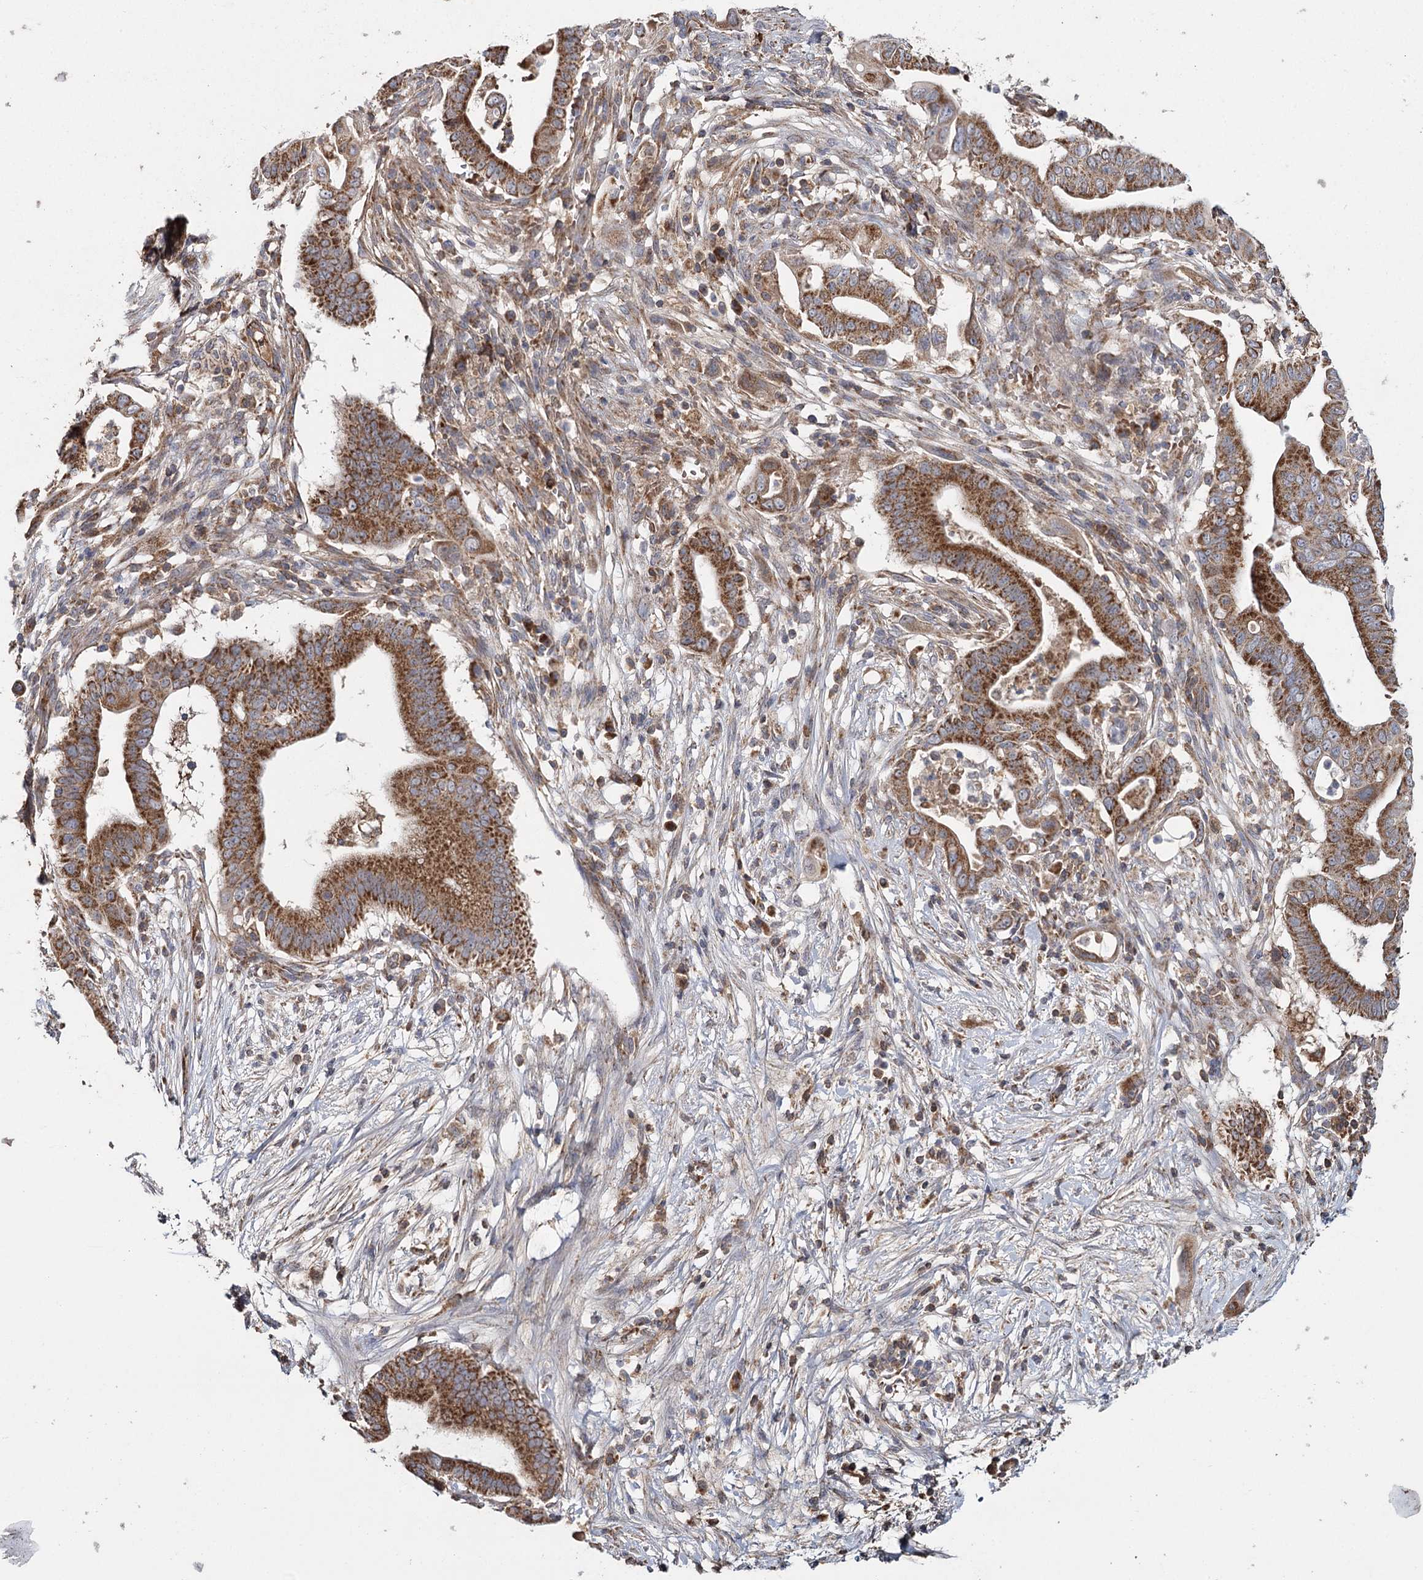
{"staining": {"intensity": "strong", "quantity": ">75%", "location": "cytoplasmic/membranous"}, "tissue": "pancreatic cancer", "cell_type": "Tumor cells", "image_type": "cancer", "snomed": [{"axis": "morphology", "description": "Adenocarcinoma, NOS"}, {"axis": "topography", "description": "Pancreas"}], "caption": "Approximately >75% of tumor cells in pancreatic adenocarcinoma display strong cytoplasmic/membranous protein positivity as visualized by brown immunohistochemical staining.", "gene": "MRPL44", "patient": {"sex": "male", "age": 68}}